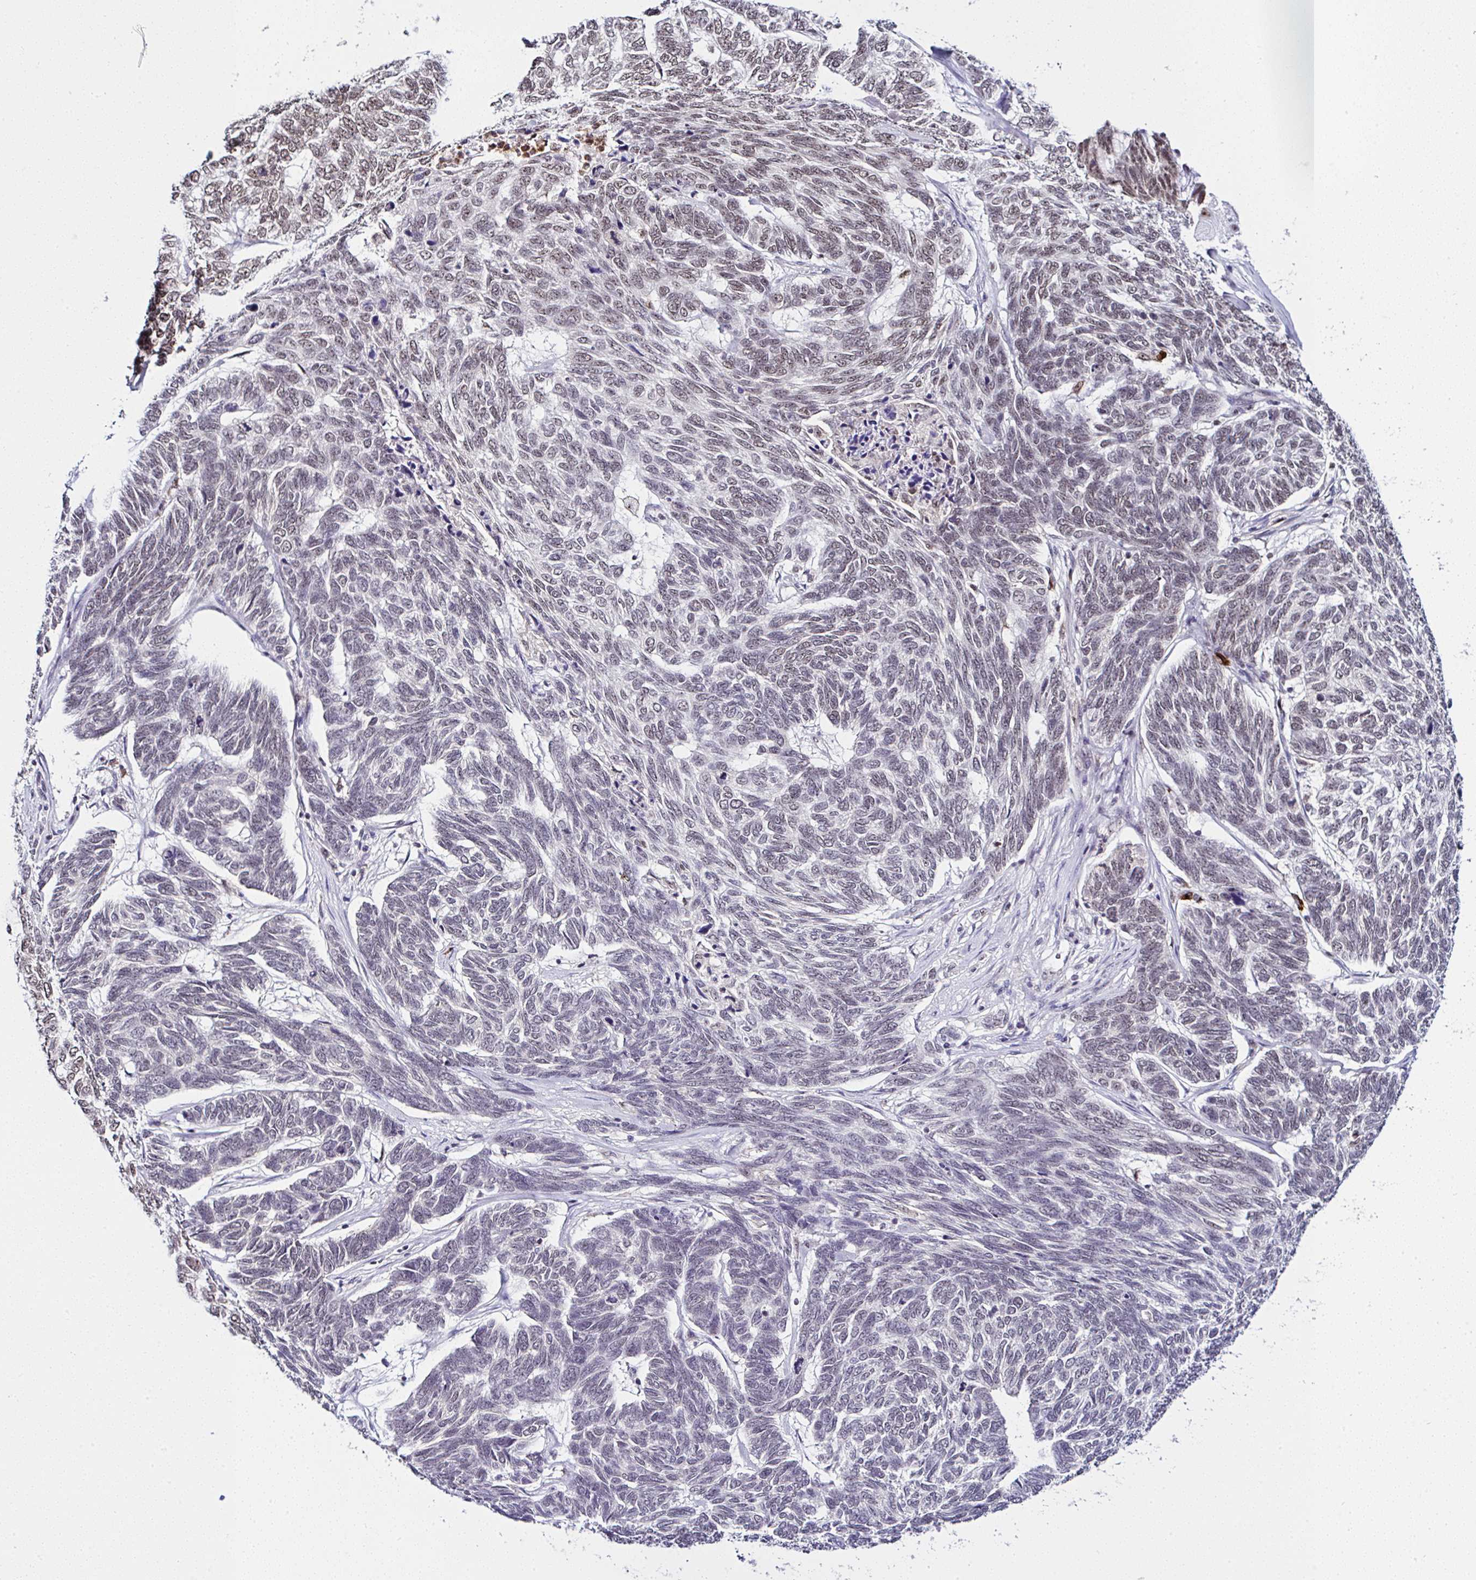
{"staining": {"intensity": "weak", "quantity": "25%-75%", "location": "nuclear"}, "tissue": "skin cancer", "cell_type": "Tumor cells", "image_type": "cancer", "snomed": [{"axis": "morphology", "description": "Basal cell carcinoma"}, {"axis": "topography", "description": "Skin"}], "caption": "Skin cancer (basal cell carcinoma) tissue demonstrates weak nuclear expression in approximately 25%-75% of tumor cells, visualized by immunohistochemistry.", "gene": "PTPN2", "patient": {"sex": "female", "age": 65}}